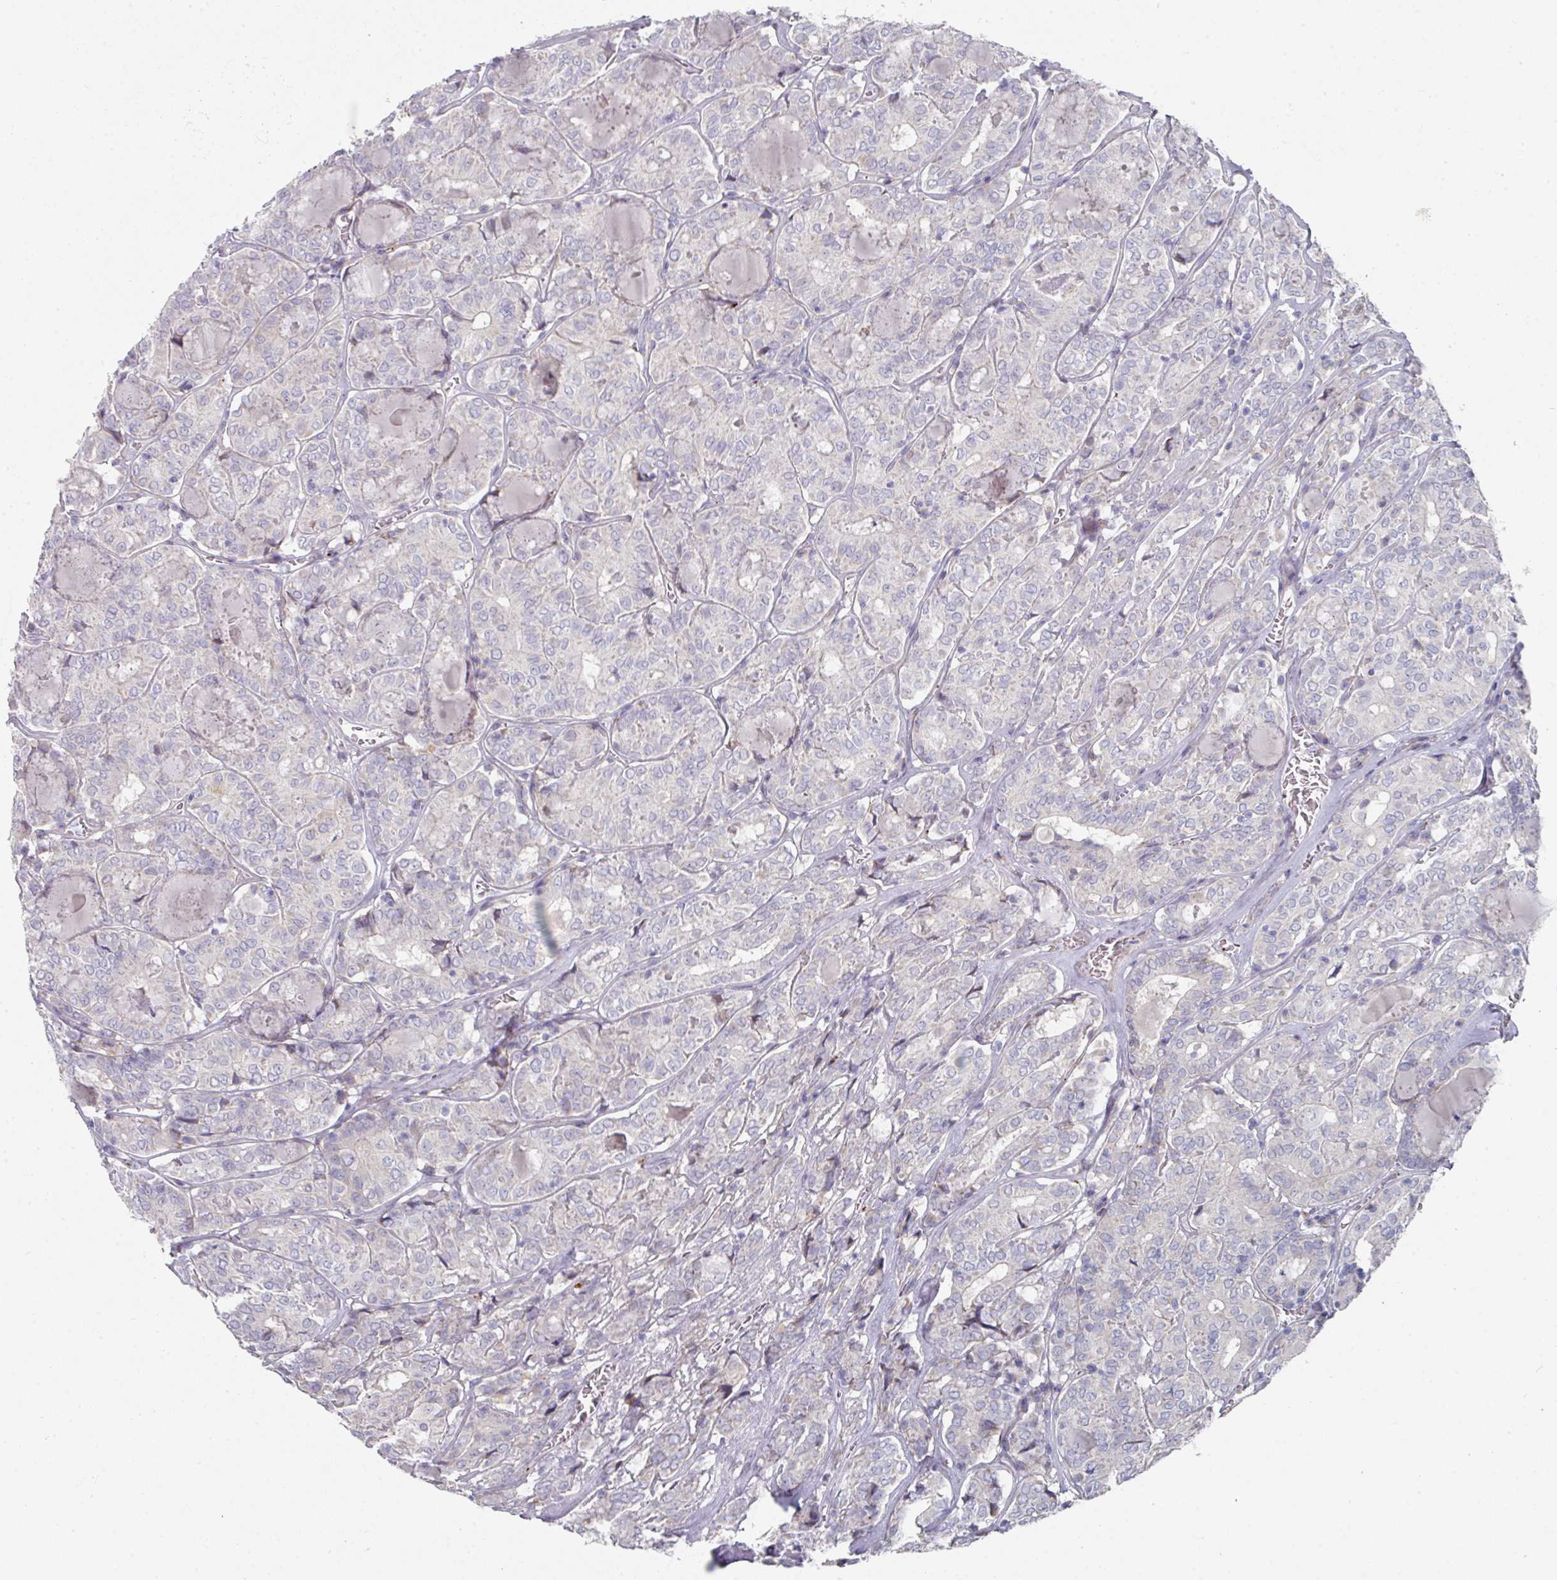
{"staining": {"intensity": "moderate", "quantity": "<25%", "location": "cytoplasmic/membranous"}, "tissue": "thyroid cancer", "cell_type": "Tumor cells", "image_type": "cancer", "snomed": [{"axis": "morphology", "description": "Papillary adenocarcinoma, NOS"}, {"axis": "topography", "description": "Thyroid gland"}], "caption": "Protein staining by IHC shows moderate cytoplasmic/membranous staining in about <25% of tumor cells in thyroid cancer.", "gene": "NT5C1A", "patient": {"sex": "female", "age": 72}}